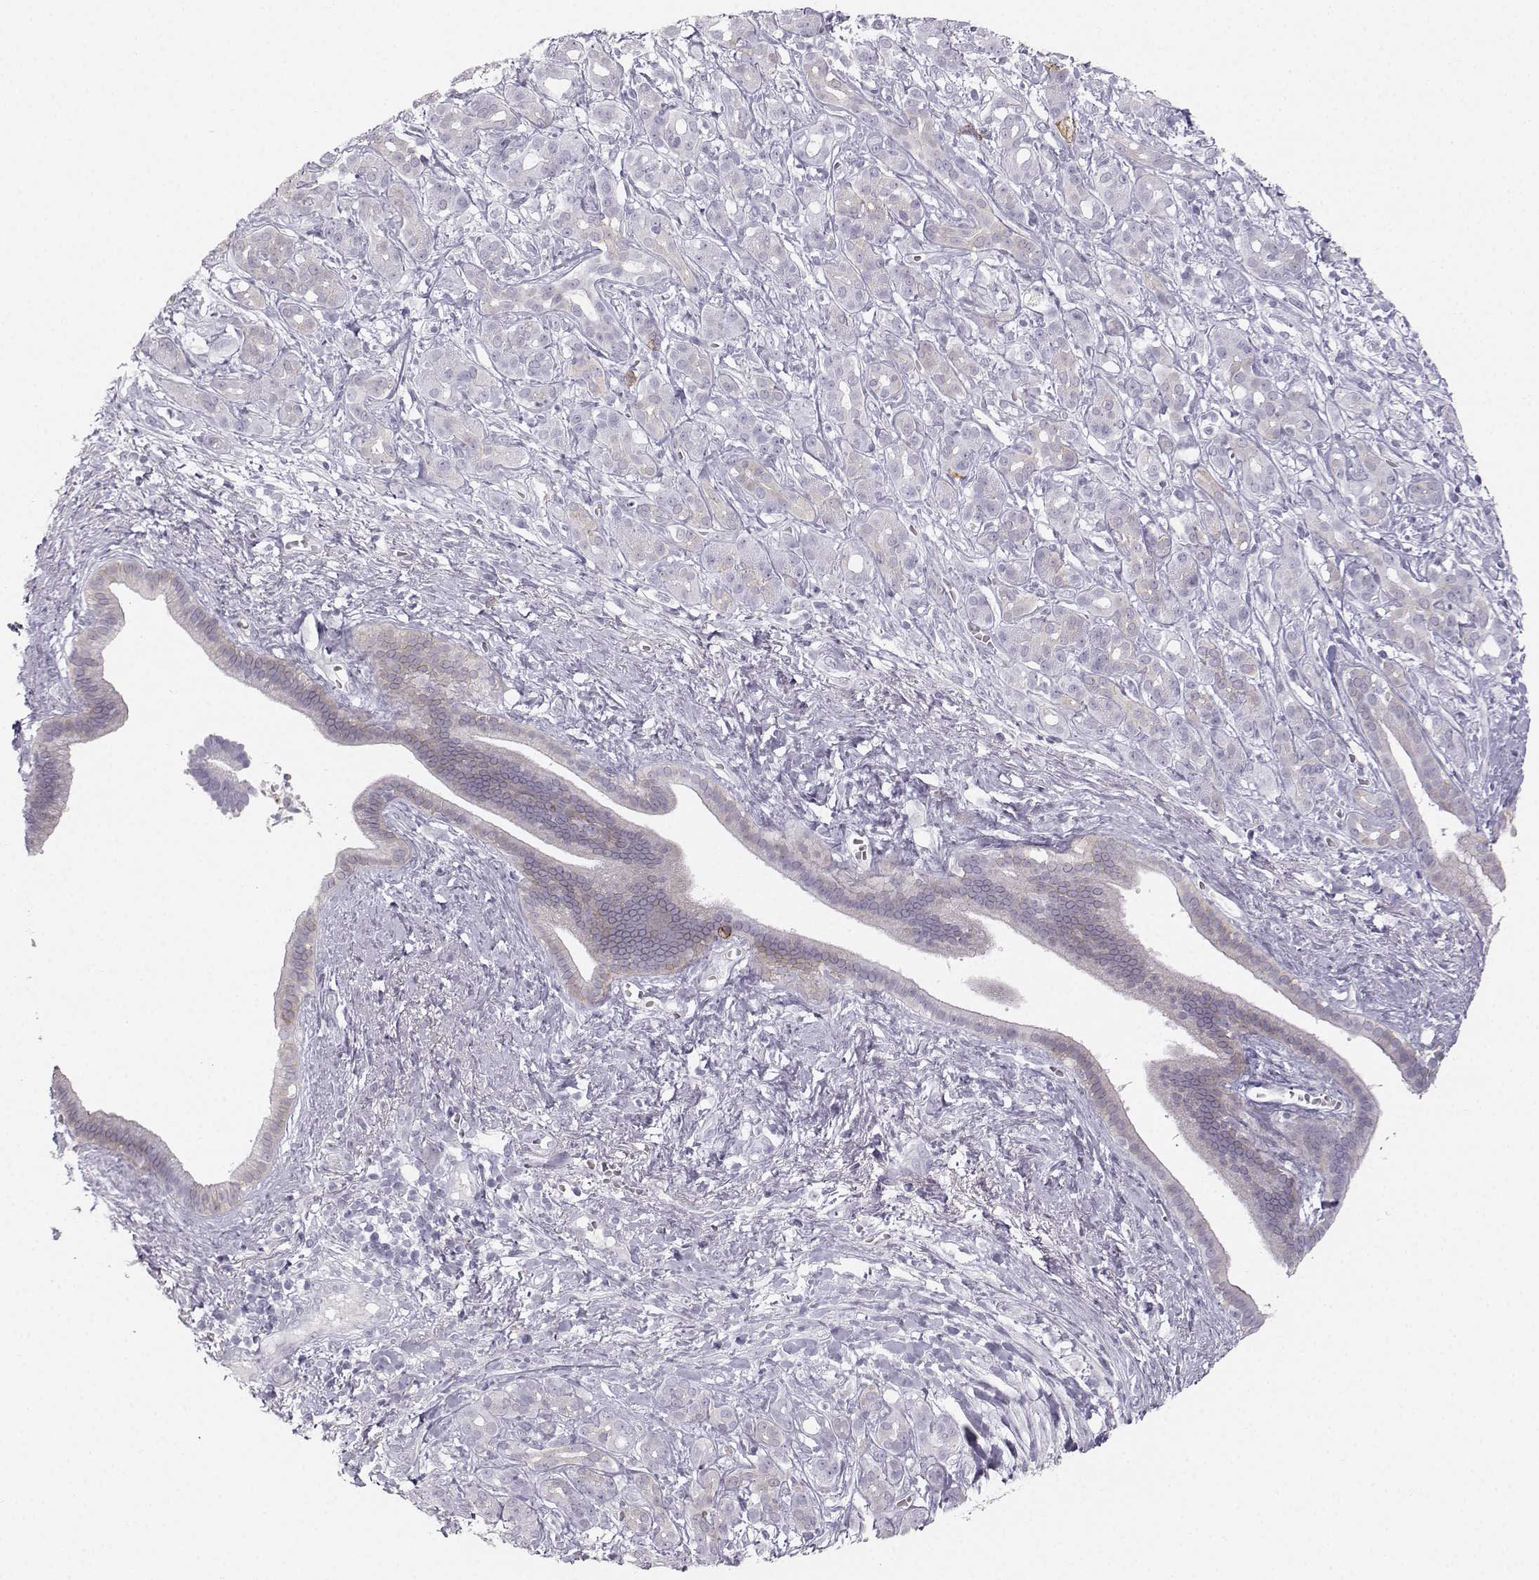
{"staining": {"intensity": "weak", "quantity": "<25%", "location": "cytoplasmic/membranous"}, "tissue": "pancreatic cancer", "cell_type": "Tumor cells", "image_type": "cancer", "snomed": [{"axis": "morphology", "description": "Adenocarcinoma, NOS"}, {"axis": "topography", "description": "Pancreas"}], "caption": "Tumor cells show no significant protein positivity in pancreatic cancer.", "gene": "CASR", "patient": {"sex": "male", "age": 61}}